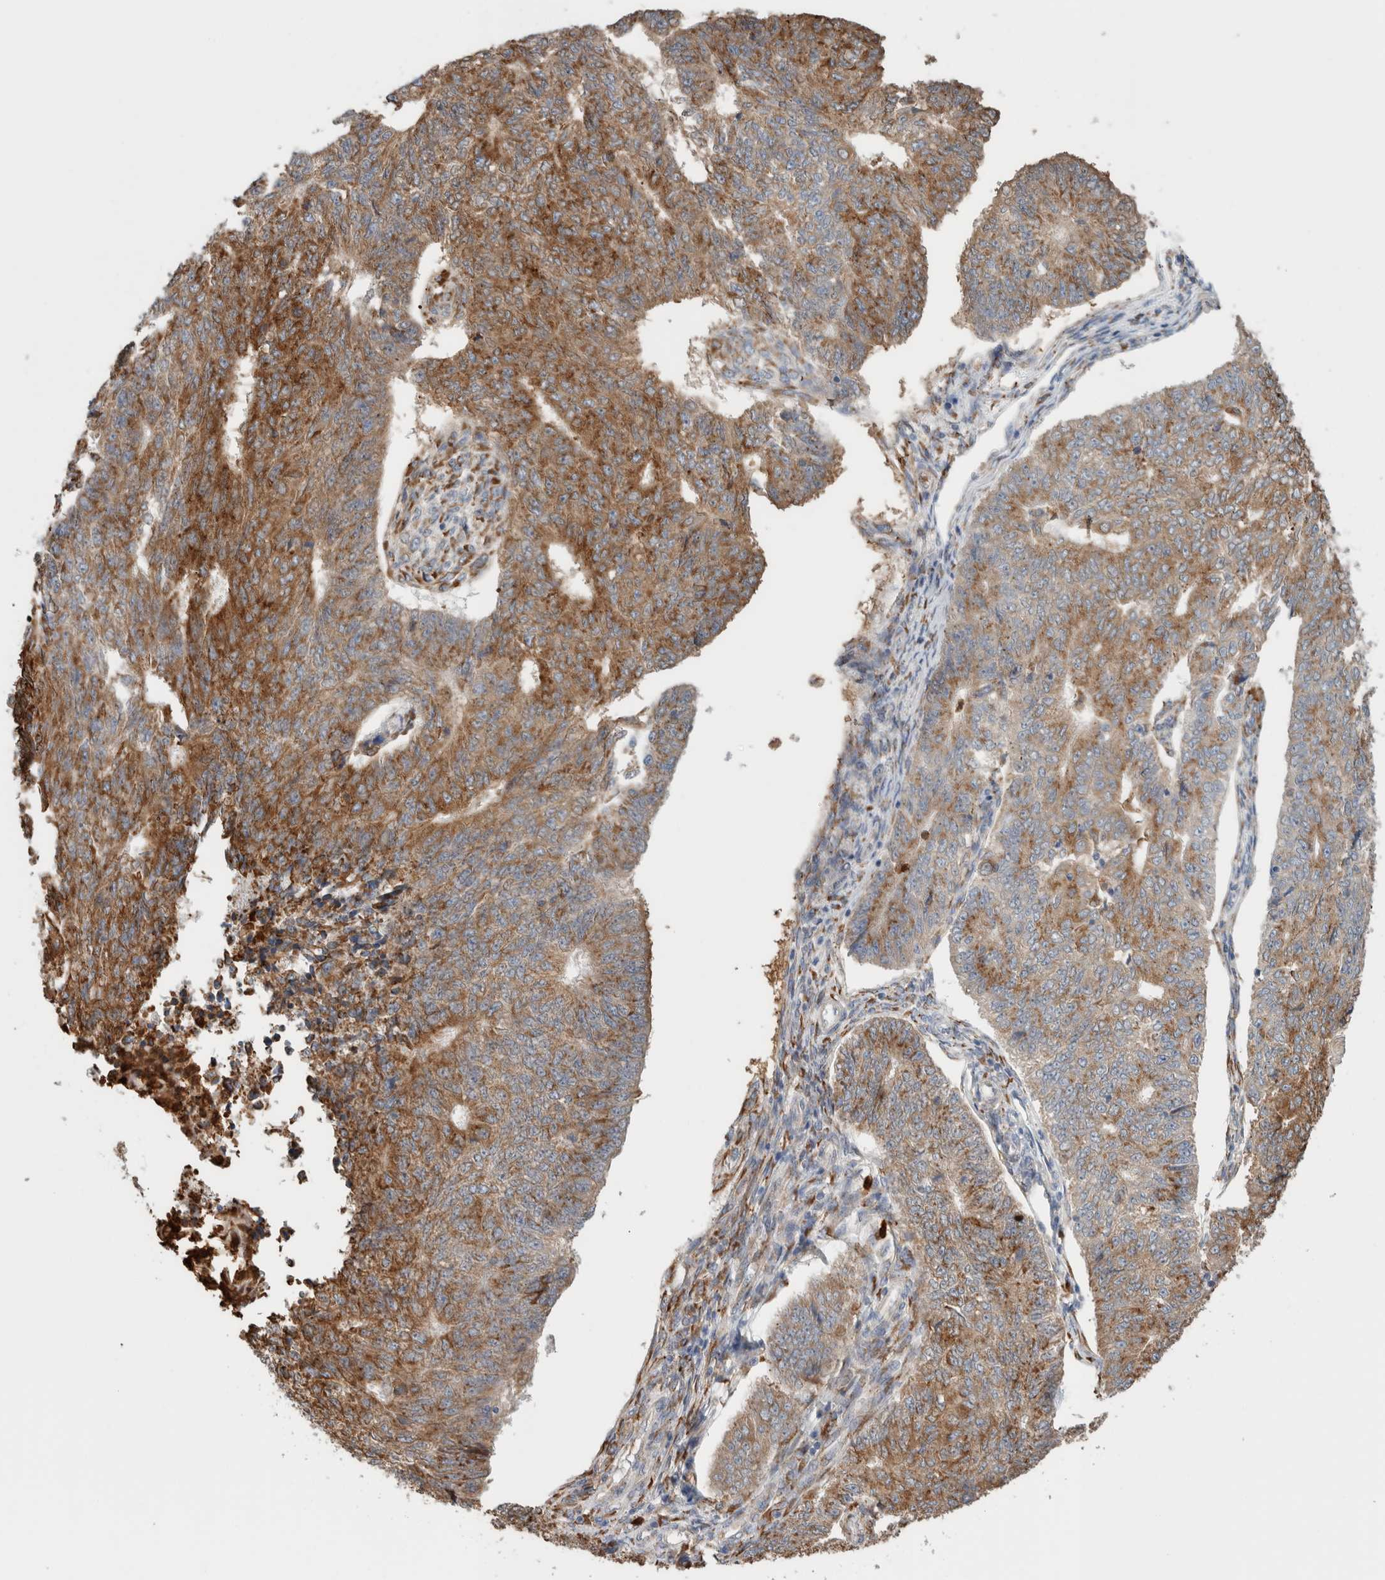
{"staining": {"intensity": "moderate", "quantity": ">75%", "location": "cytoplasmic/membranous"}, "tissue": "endometrial cancer", "cell_type": "Tumor cells", "image_type": "cancer", "snomed": [{"axis": "morphology", "description": "Adenocarcinoma, NOS"}, {"axis": "topography", "description": "Endometrium"}], "caption": "The histopathology image reveals immunohistochemical staining of endometrial cancer (adenocarcinoma). There is moderate cytoplasmic/membranous staining is identified in approximately >75% of tumor cells.", "gene": "P4HA1", "patient": {"sex": "female", "age": 32}}